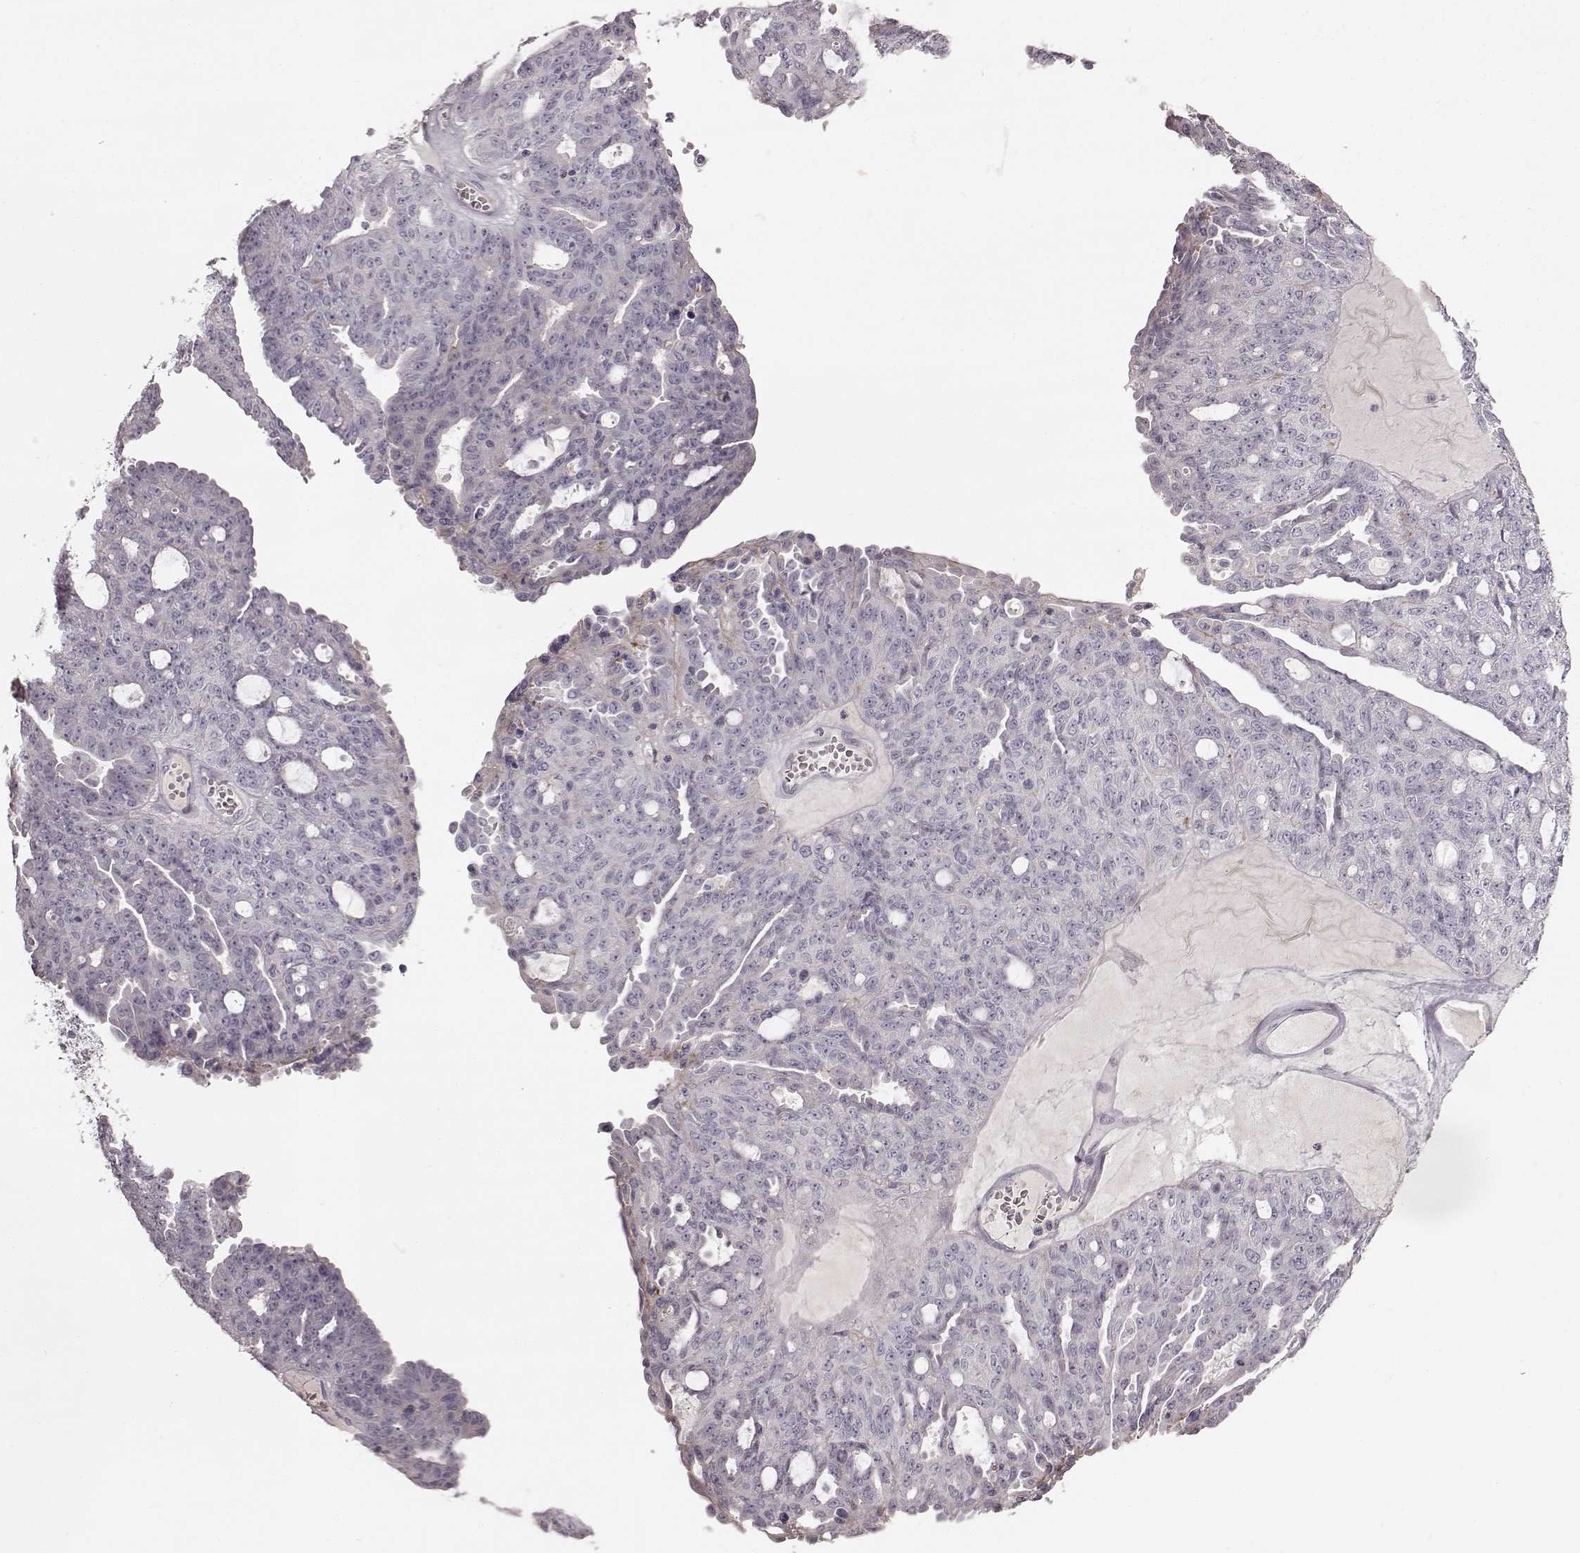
{"staining": {"intensity": "negative", "quantity": "none", "location": "none"}, "tissue": "ovarian cancer", "cell_type": "Tumor cells", "image_type": "cancer", "snomed": [{"axis": "morphology", "description": "Cystadenocarcinoma, serous, NOS"}, {"axis": "topography", "description": "Ovary"}], "caption": "Immunohistochemistry of human ovarian cancer shows no expression in tumor cells. Nuclei are stained in blue.", "gene": "PRLHR", "patient": {"sex": "female", "age": 71}}